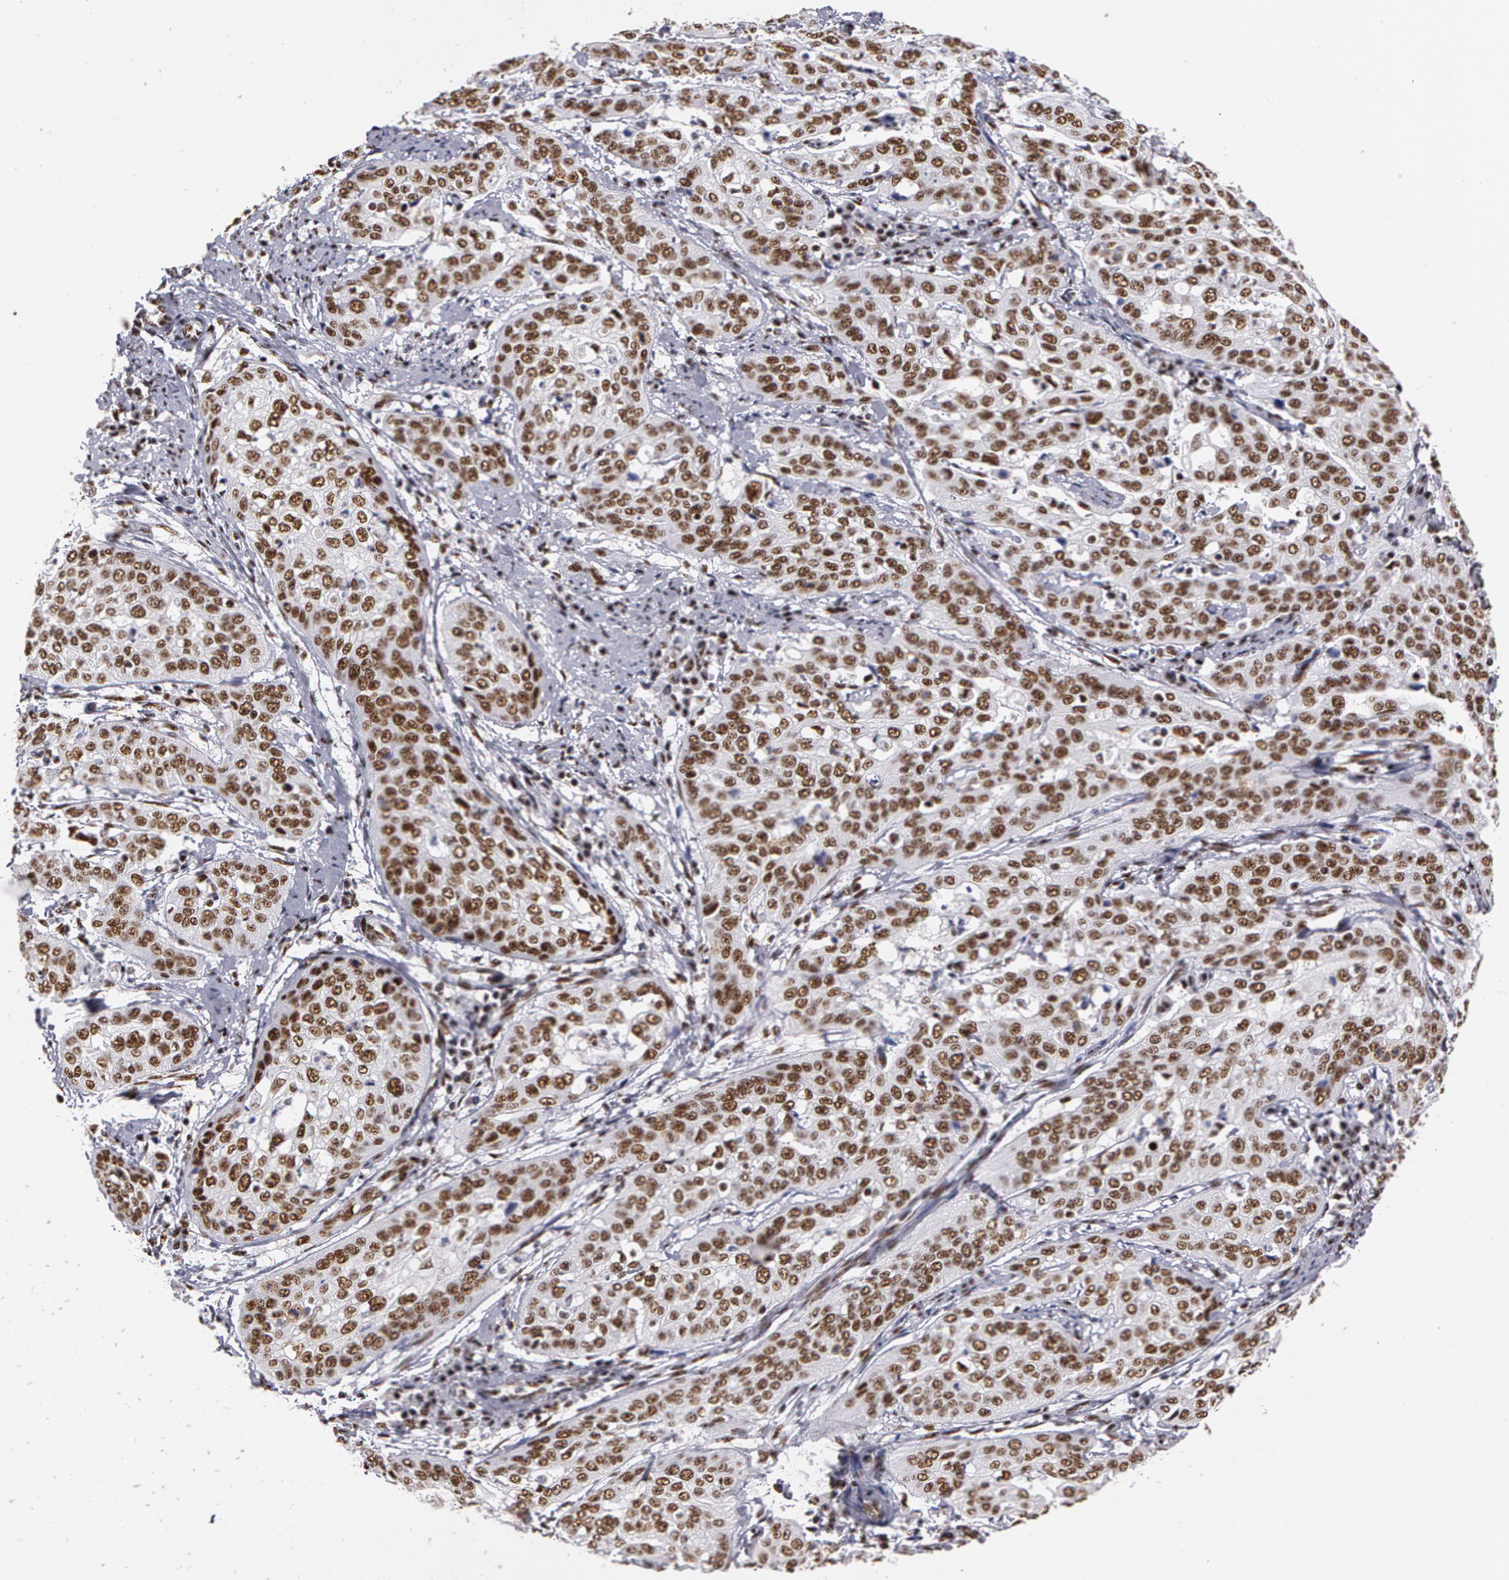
{"staining": {"intensity": "strong", "quantity": ">75%", "location": "nuclear"}, "tissue": "cervical cancer", "cell_type": "Tumor cells", "image_type": "cancer", "snomed": [{"axis": "morphology", "description": "Squamous cell carcinoma, NOS"}, {"axis": "topography", "description": "Cervix"}], "caption": "A brown stain highlights strong nuclear expression of a protein in human squamous cell carcinoma (cervical) tumor cells.", "gene": "PNN", "patient": {"sex": "female", "age": 41}}